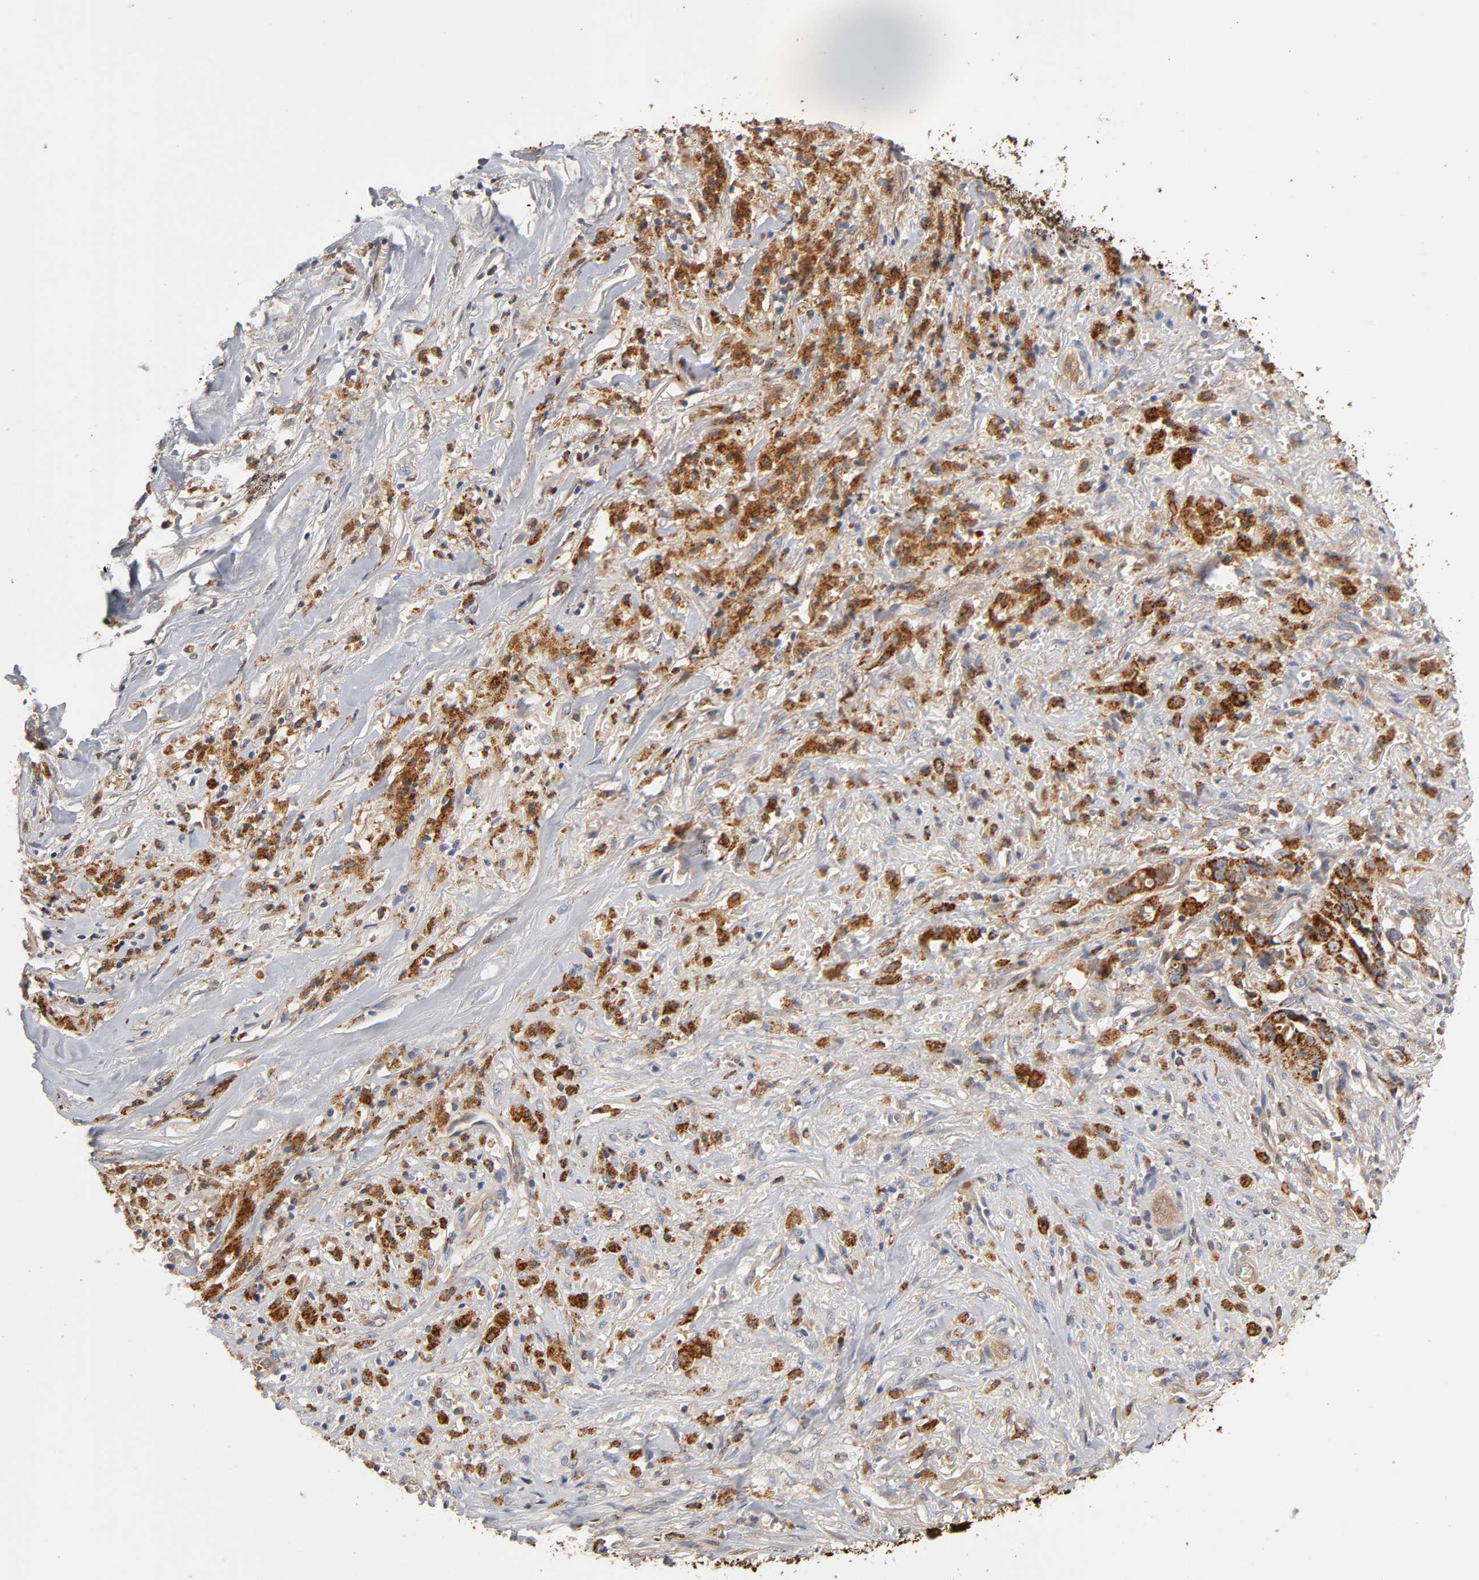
{"staining": {"intensity": "moderate", "quantity": ">75%", "location": "cytoplasmic/membranous"}, "tissue": "liver cancer", "cell_type": "Tumor cells", "image_type": "cancer", "snomed": [{"axis": "morphology", "description": "Cholangiocarcinoma"}, {"axis": "topography", "description": "Liver"}], "caption": "A micrograph of cholangiocarcinoma (liver) stained for a protein demonstrates moderate cytoplasmic/membranous brown staining in tumor cells.", "gene": "ISG15", "patient": {"sex": "female", "age": 70}}